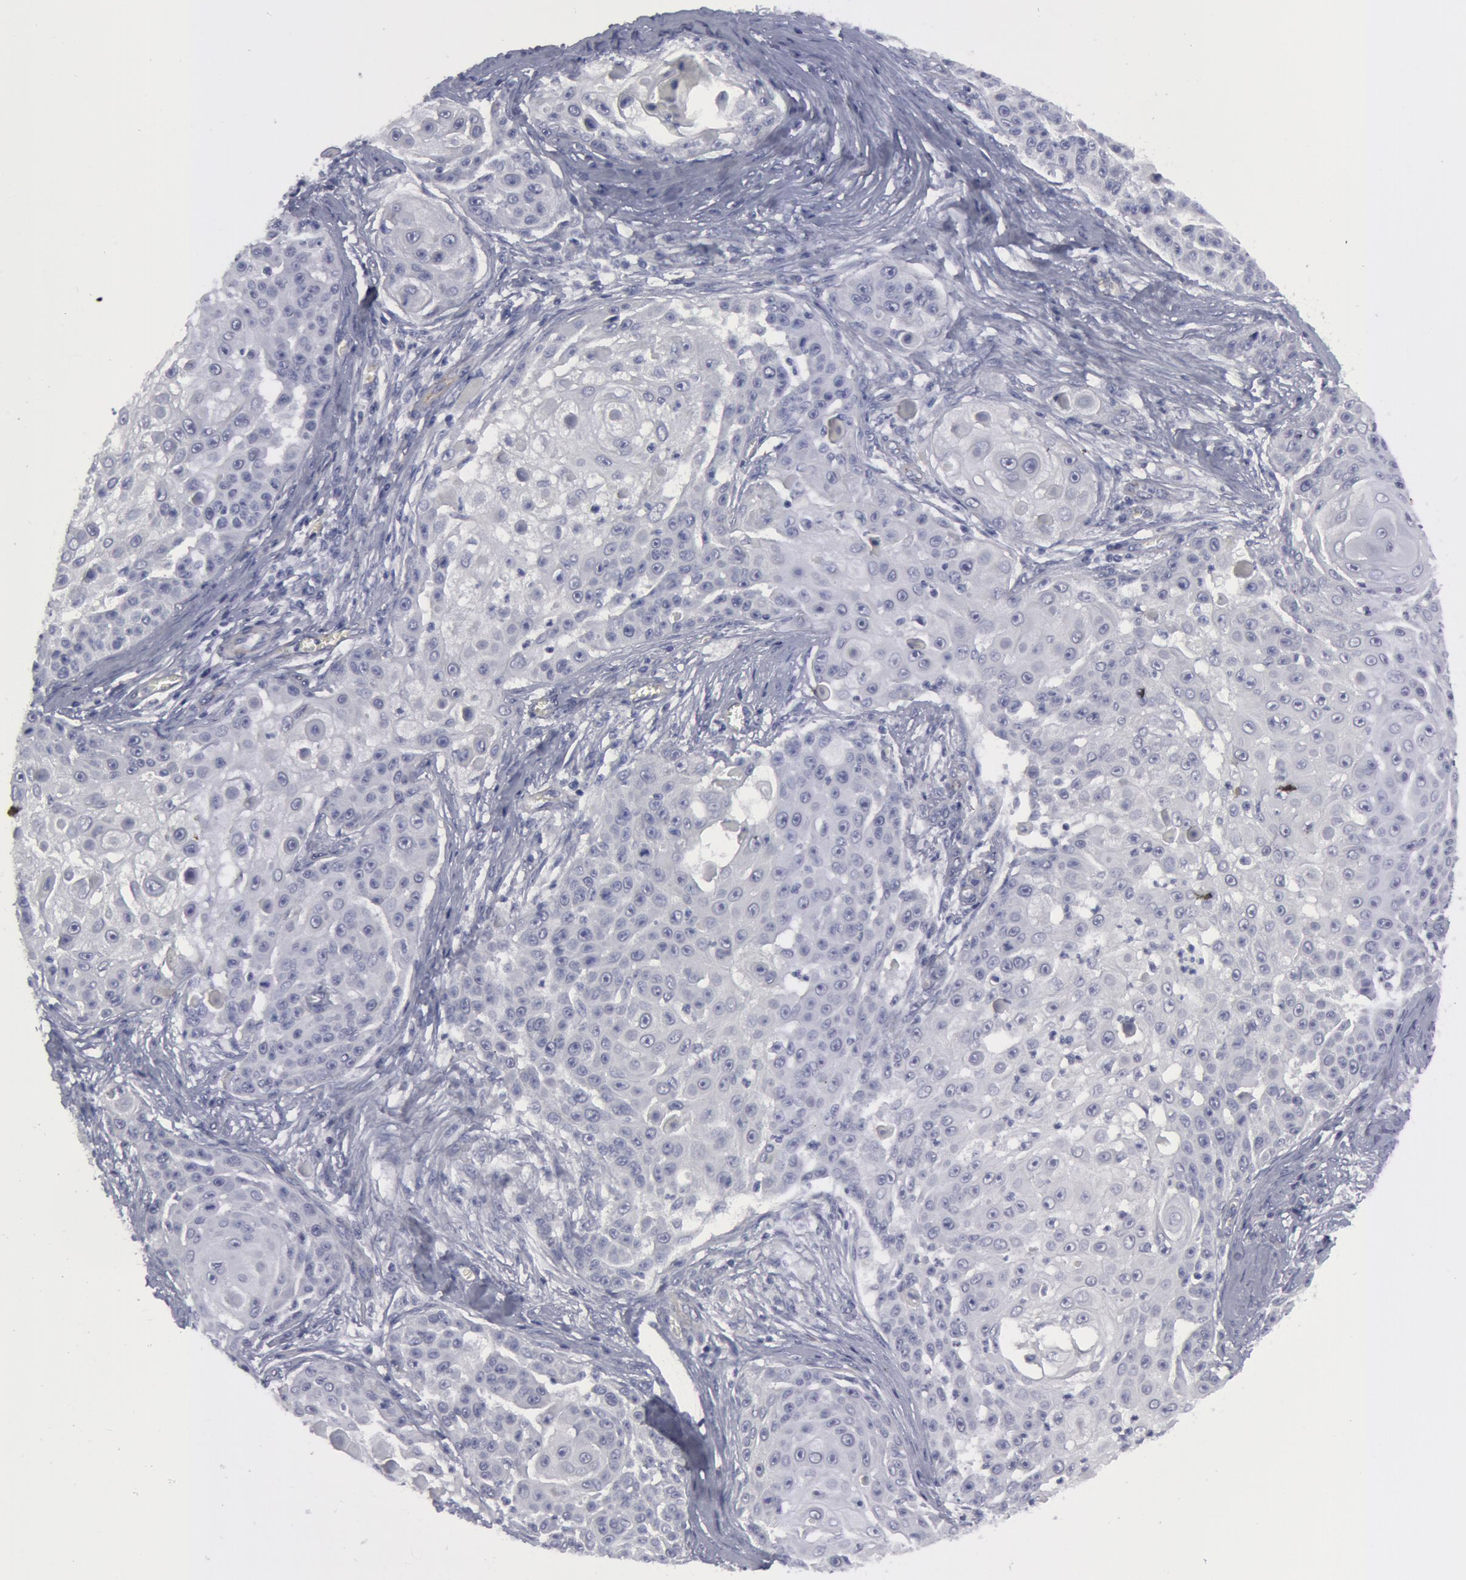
{"staining": {"intensity": "negative", "quantity": "none", "location": "none"}, "tissue": "skin cancer", "cell_type": "Tumor cells", "image_type": "cancer", "snomed": [{"axis": "morphology", "description": "Squamous cell carcinoma, NOS"}, {"axis": "topography", "description": "Skin"}], "caption": "Tumor cells show no significant positivity in skin squamous cell carcinoma.", "gene": "SMC1B", "patient": {"sex": "female", "age": 57}}